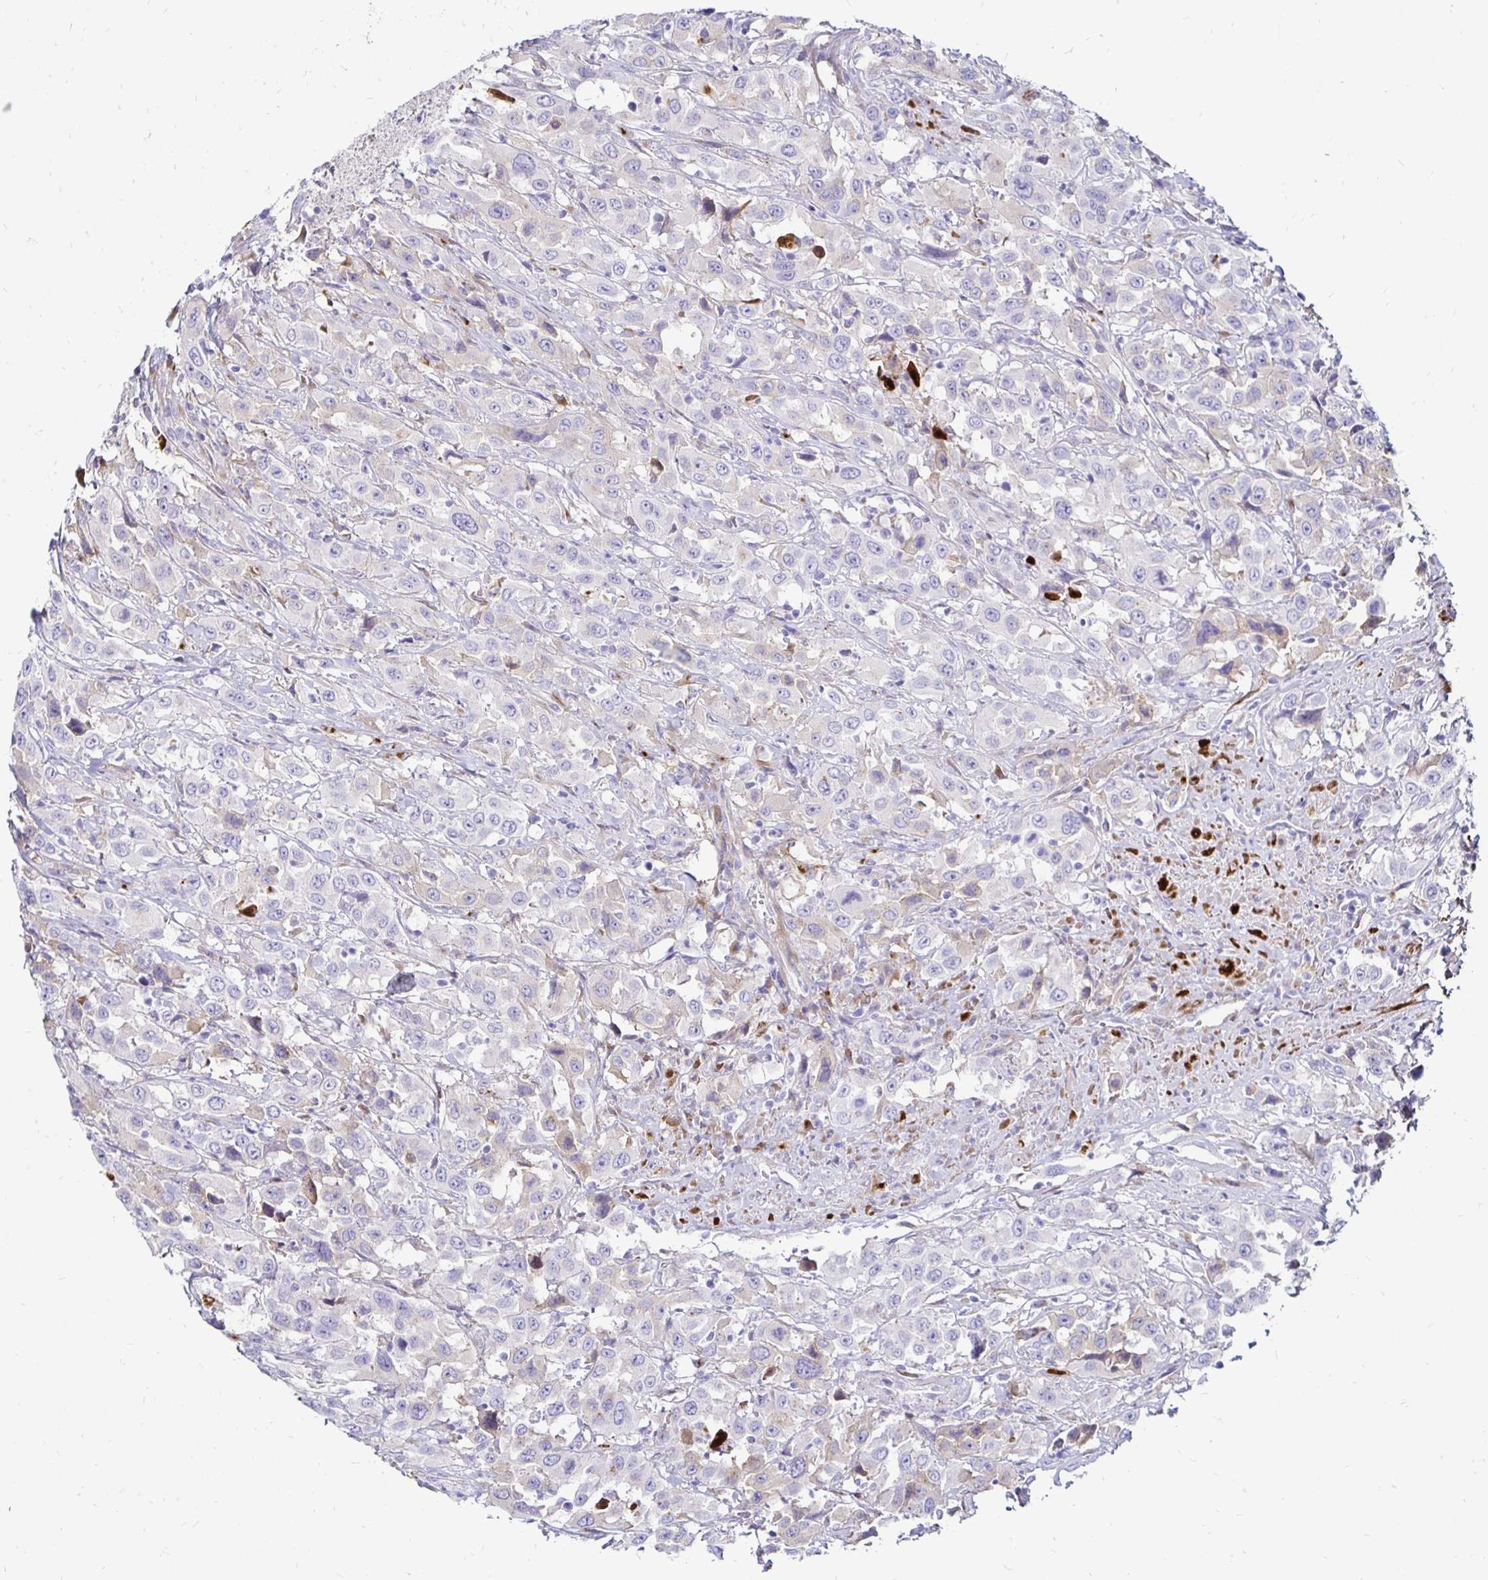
{"staining": {"intensity": "negative", "quantity": "none", "location": "none"}, "tissue": "urothelial cancer", "cell_type": "Tumor cells", "image_type": "cancer", "snomed": [{"axis": "morphology", "description": "Urothelial carcinoma, High grade"}, {"axis": "topography", "description": "Urinary bladder"}], "caption": "Immunohistochemistry of human urothelial cancer shows no staining in tumor cells. The staining is performed using DAB brown chromogen with nuclei counter-stained in using hematoxylin.", "gene": "TIMP1", "patient": {"sex": "male", "age": 61}}